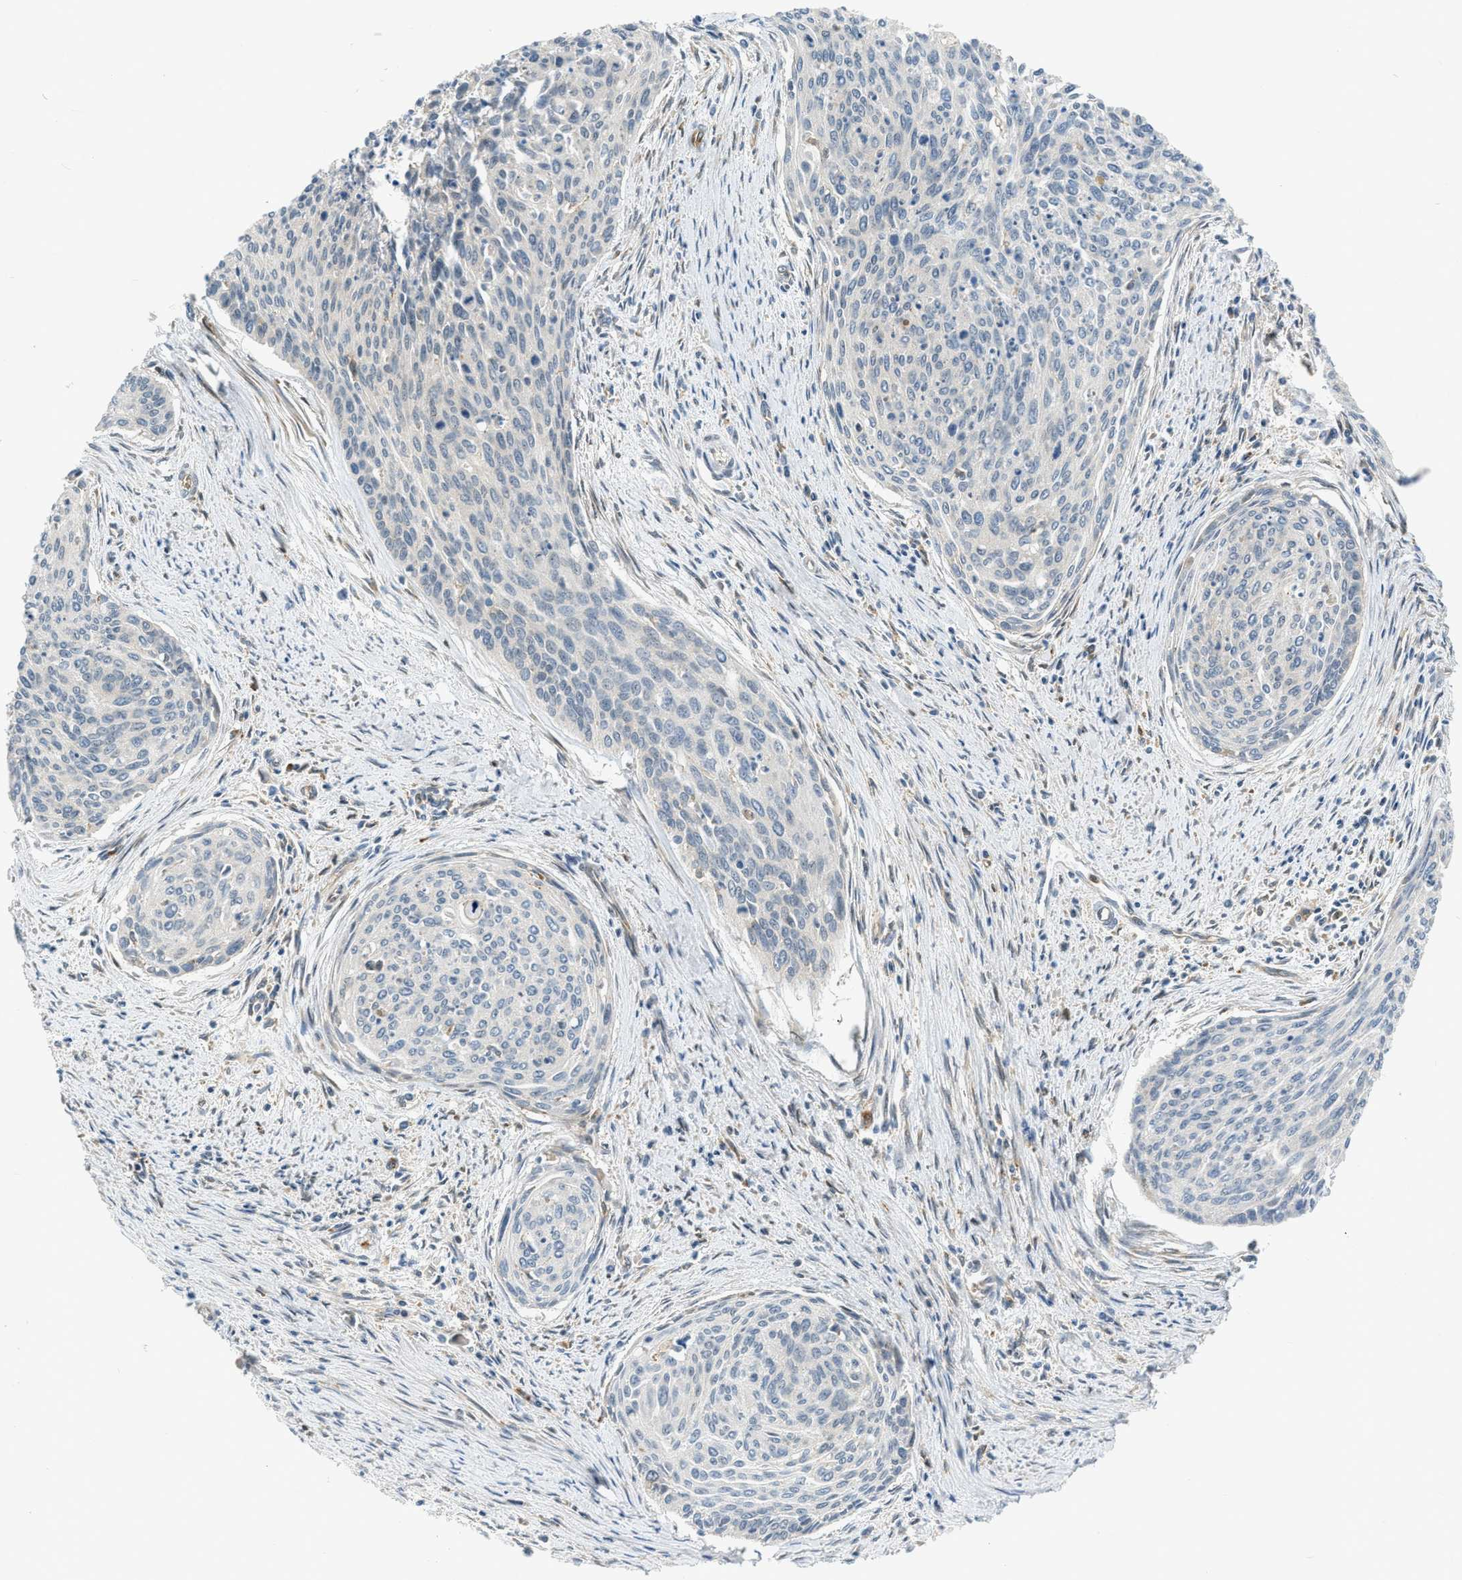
{"staining": {"intensity": "negative", "quantity": "none", "location": "none"}, "tissue": "cervical cancer", "cell_type": "Tumor cells", "image_type": "cancer", "snomed": [{"axis": "morphology", "description": "Squamous cell carcinoma, NOS"}, {"axis": "topography", "description": "Cervix"}], "caption": "A high-resolution histopathology image shows IHC staining of cervical squamous cell carcinoma, which shows no significant staining in tumor cells.", "gene": "ZNF408", "patient": {"sex": "female", "age": 55}}